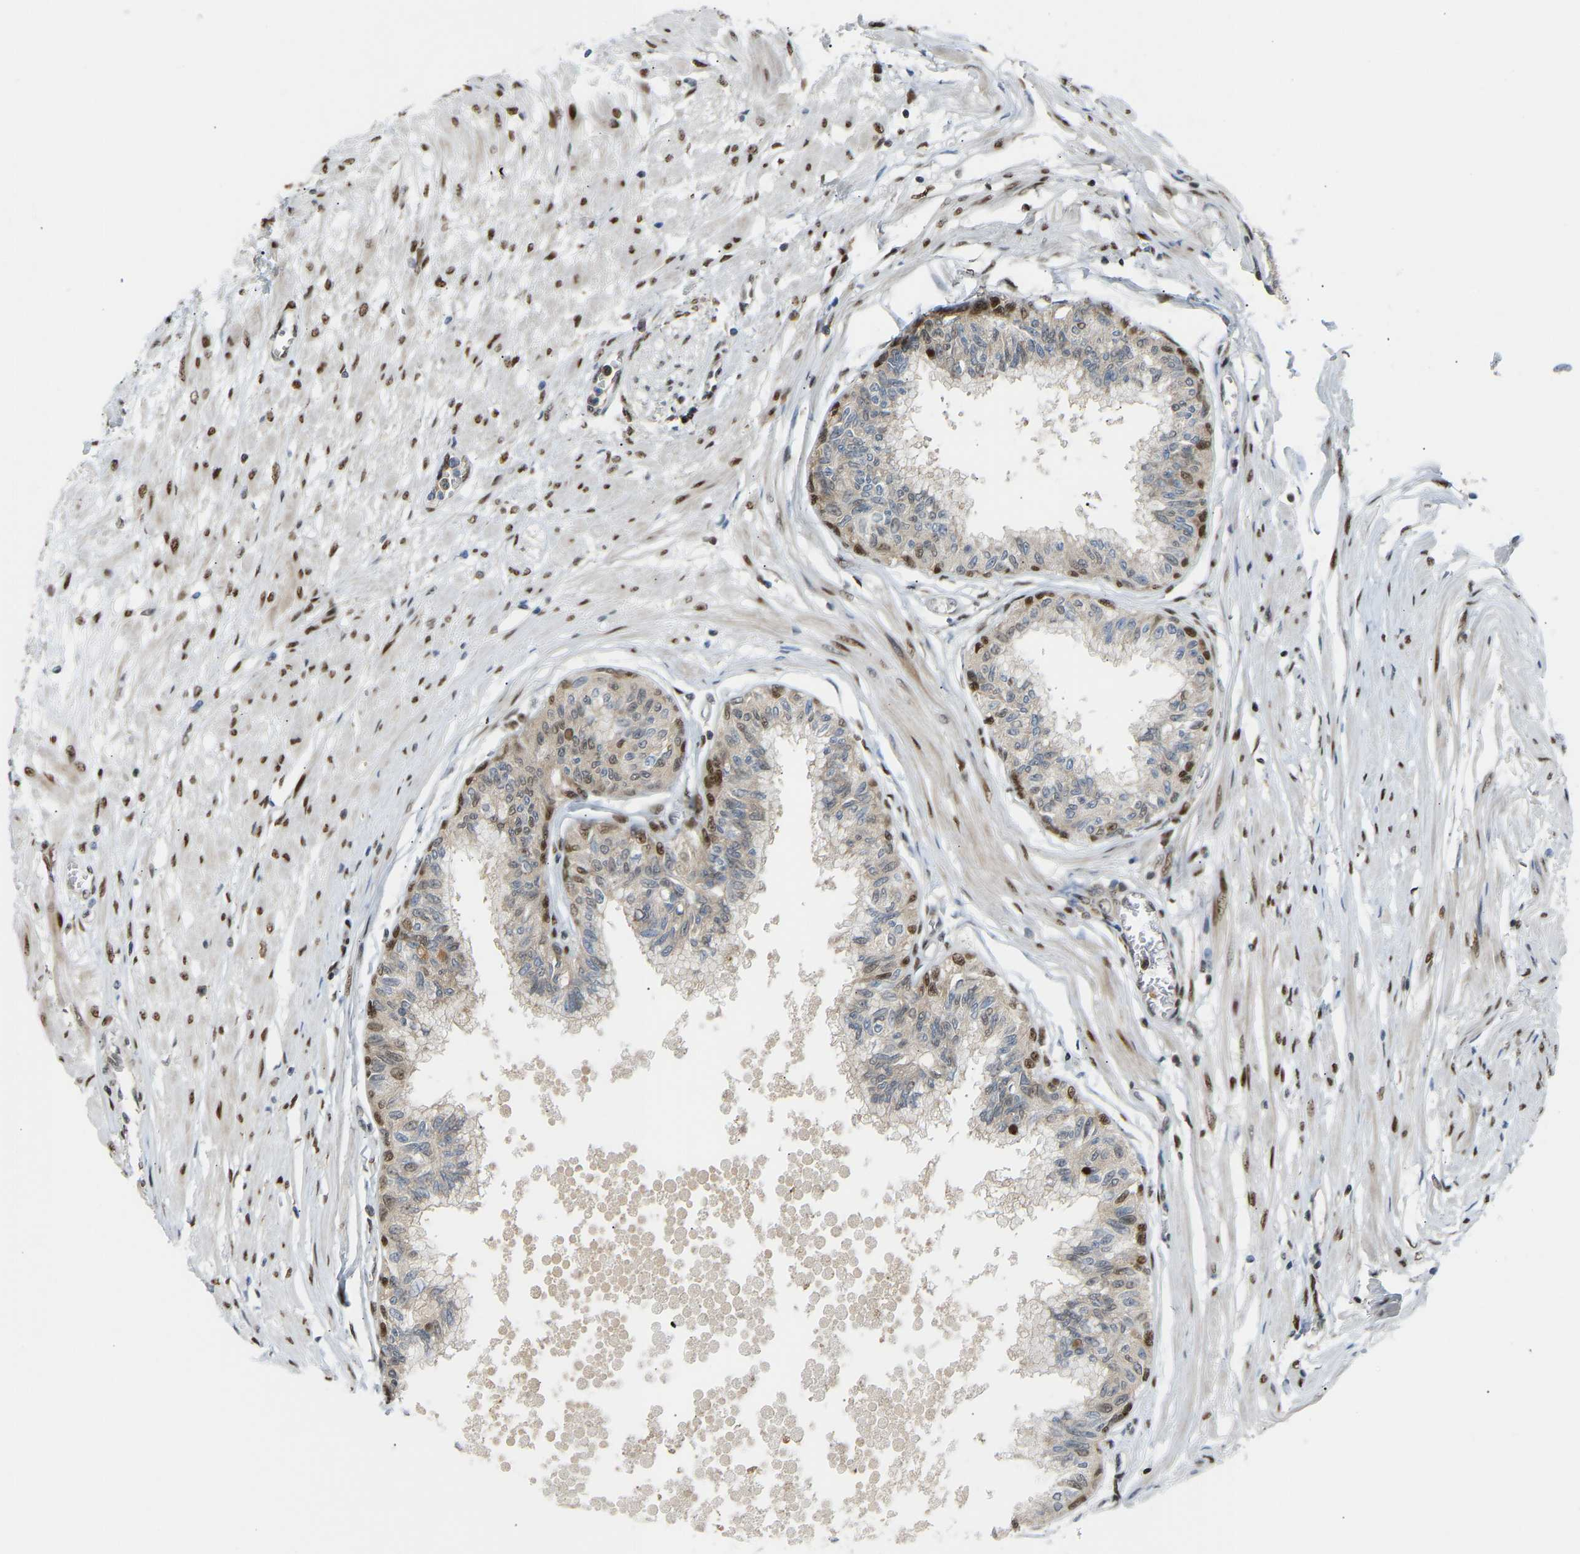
{"staining": {"intensity": "strong", "quantity": ">75%", "location": "nuclear"}, "tissue": "prostate", "cell_type": "Glandular cells", "image_type": "normal", "snomed": [{"axis": "morphology", "description": "Normal tissue, NOS"}, {"axis": "topography", "description": "Prostate"}, {"axis": "topography", "description": "Seminal veicle"}], "caption": "Immunohistochemistry (IHC) of normal prostate exhibits high levels of strong nuclear staining in approximately >75% of glandular cells.", "gene": "SSBP2", "patient": {"sex": "male", "age": 60}}